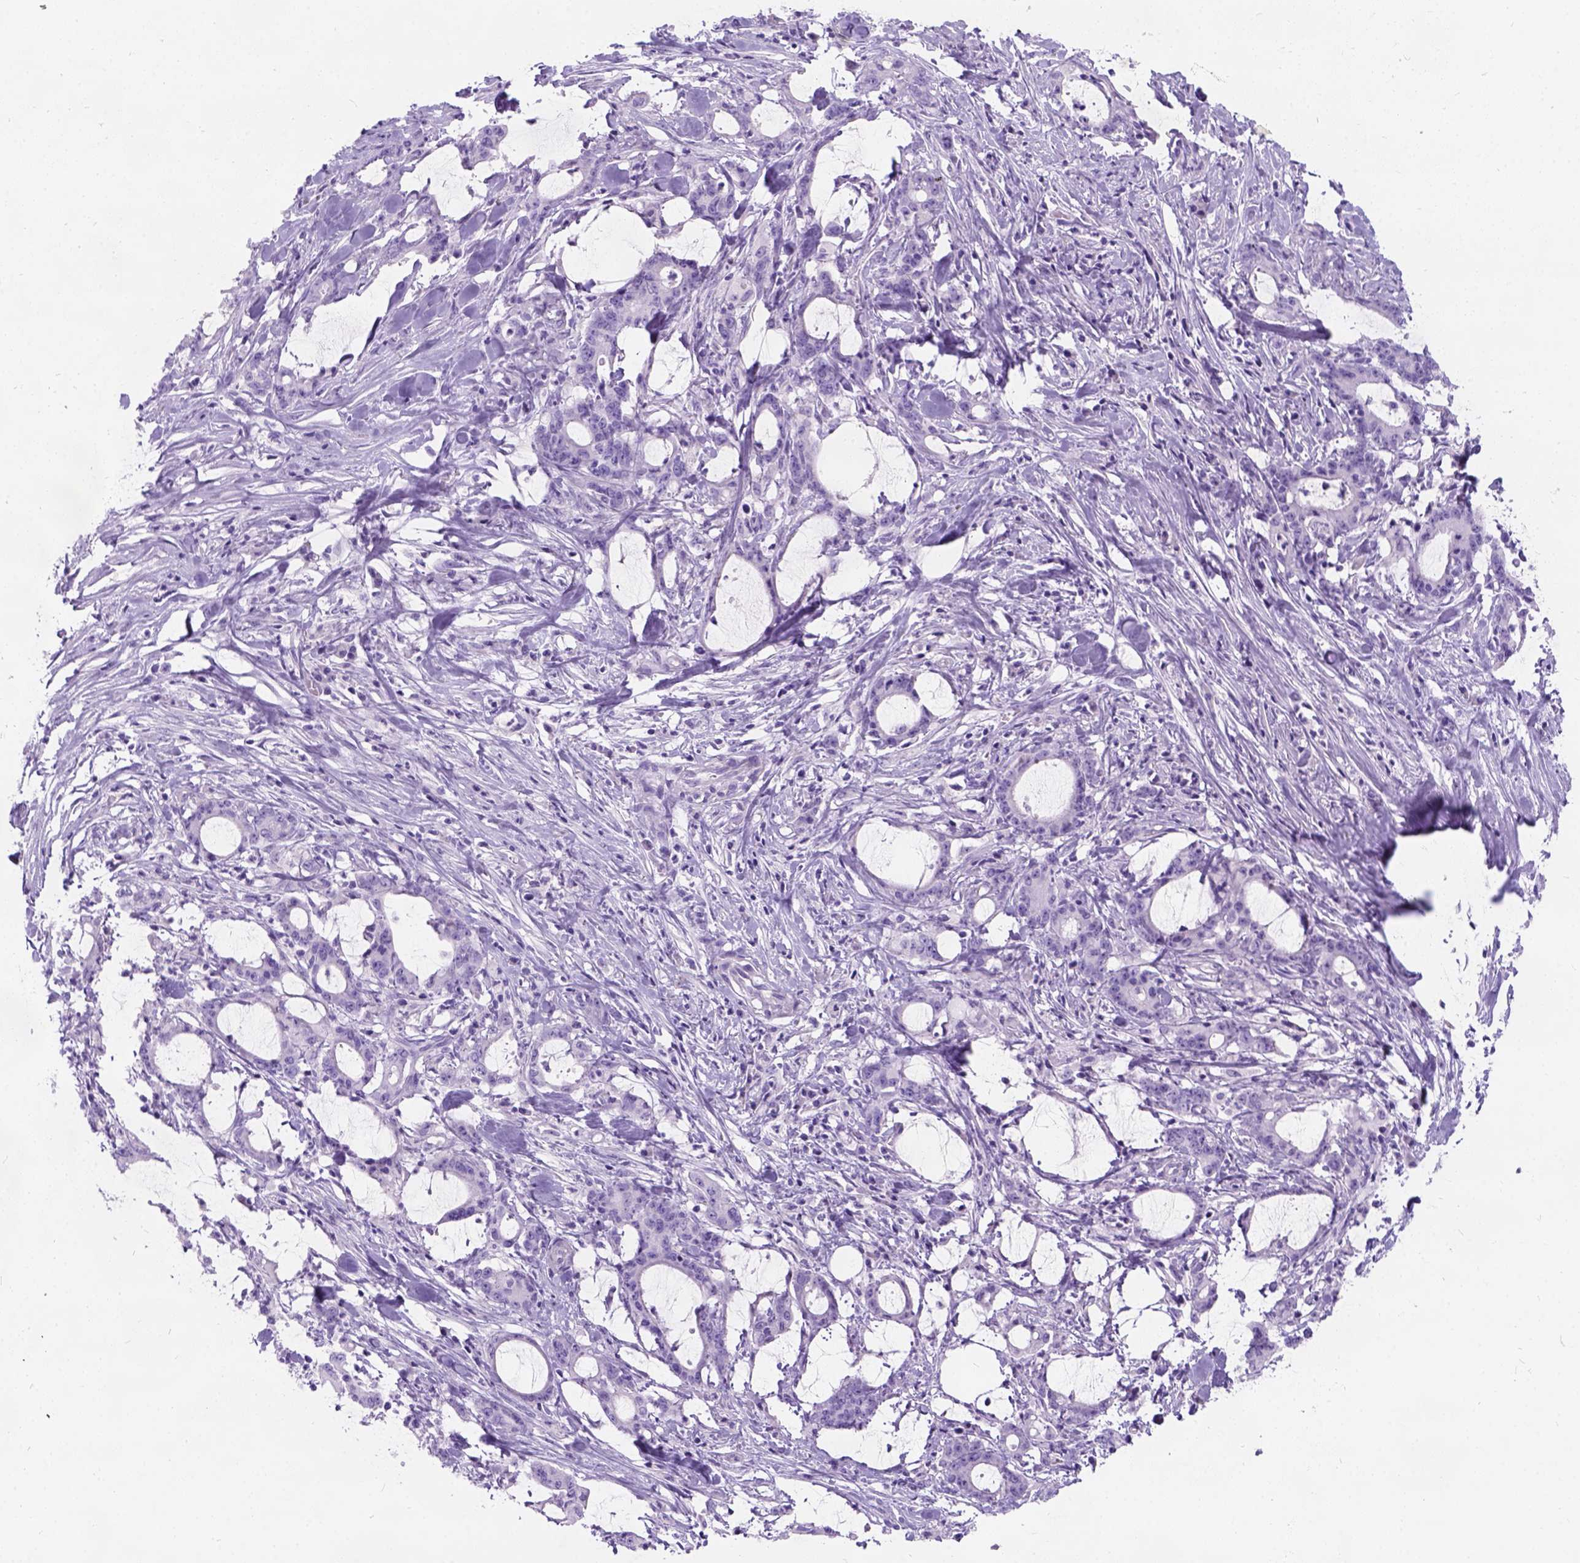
{"staining": {"intensity": "negative", "quantity": "none", "location": "none"}, "tissue": "stomach cancer", "cell_type": "Tumor cells", "image_type": "cancer", "snomed": [{"axis": "morphology", "description": "Adenocarcinoma, NOS"}, {"axis": "topography", "description": "Stomach, upper"}], "caption": "This is an immunohistochemistry (IHC) micrograph of stomach cancer. There is no positivity in tumor cells.", "gene": "C7orf57", "patient": {"sex": "male", "age": 68}}